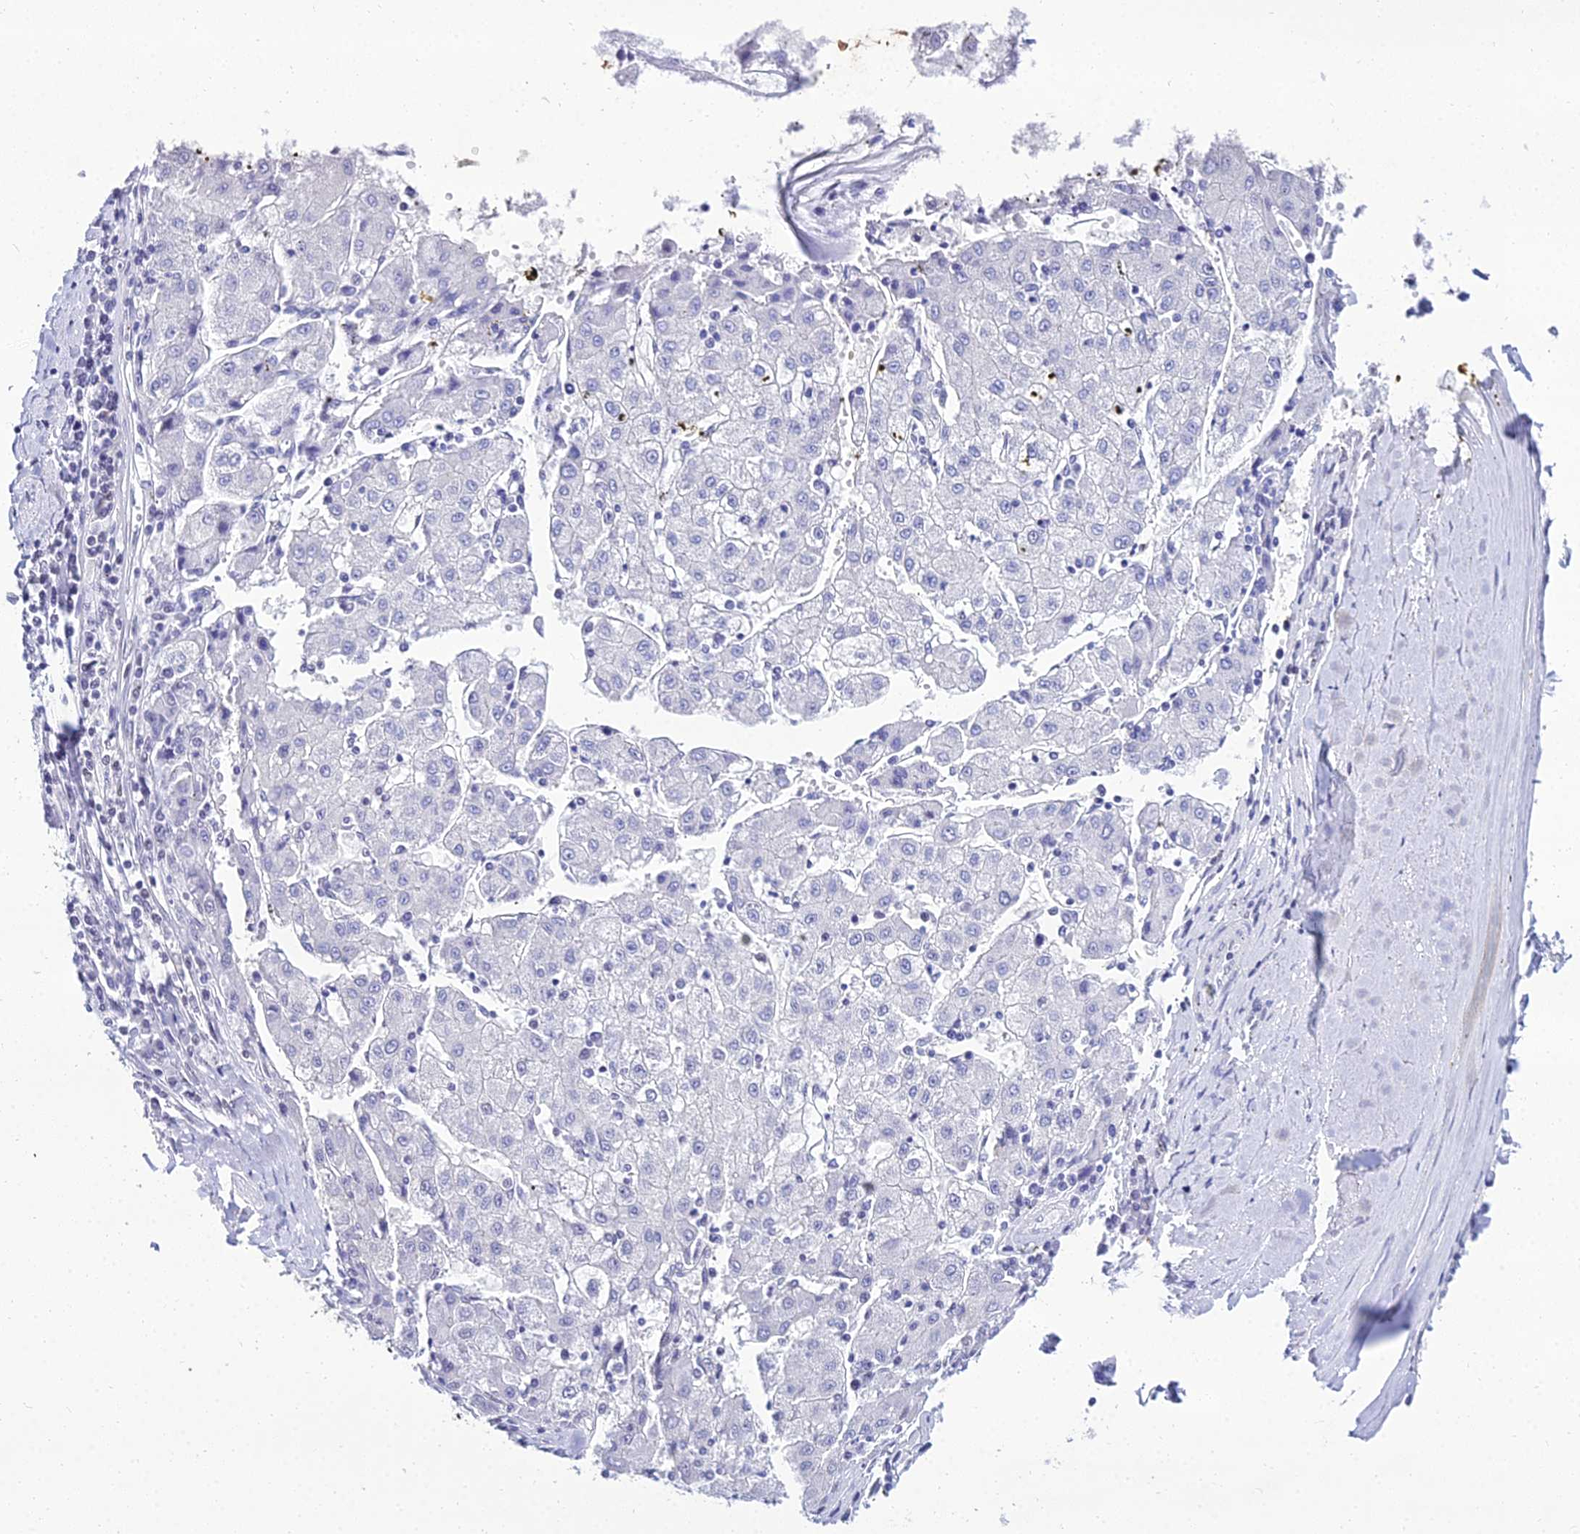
{"staining": {"intensity": "negative", "quantity": "none", "location": "none"}, "tissue": "liver cancer", "cell_type": "Tumor cells", "image_type": "cancer", "snomed": [{"axis": "morphology", "description": "Carcinoma, Hepatocellular, NOS"}, {"axis": "topography", "description": "Liver"}], "caption": "Immunohistochemistry (IHC) photomicrograph of human liver cancer (hepatocellular carcinoma) stained for a protein (brown), which demonstrates no positivity in tumor cells.", "gene": "PPP4R2", "patient": {"sex": "male", "age": 72}}